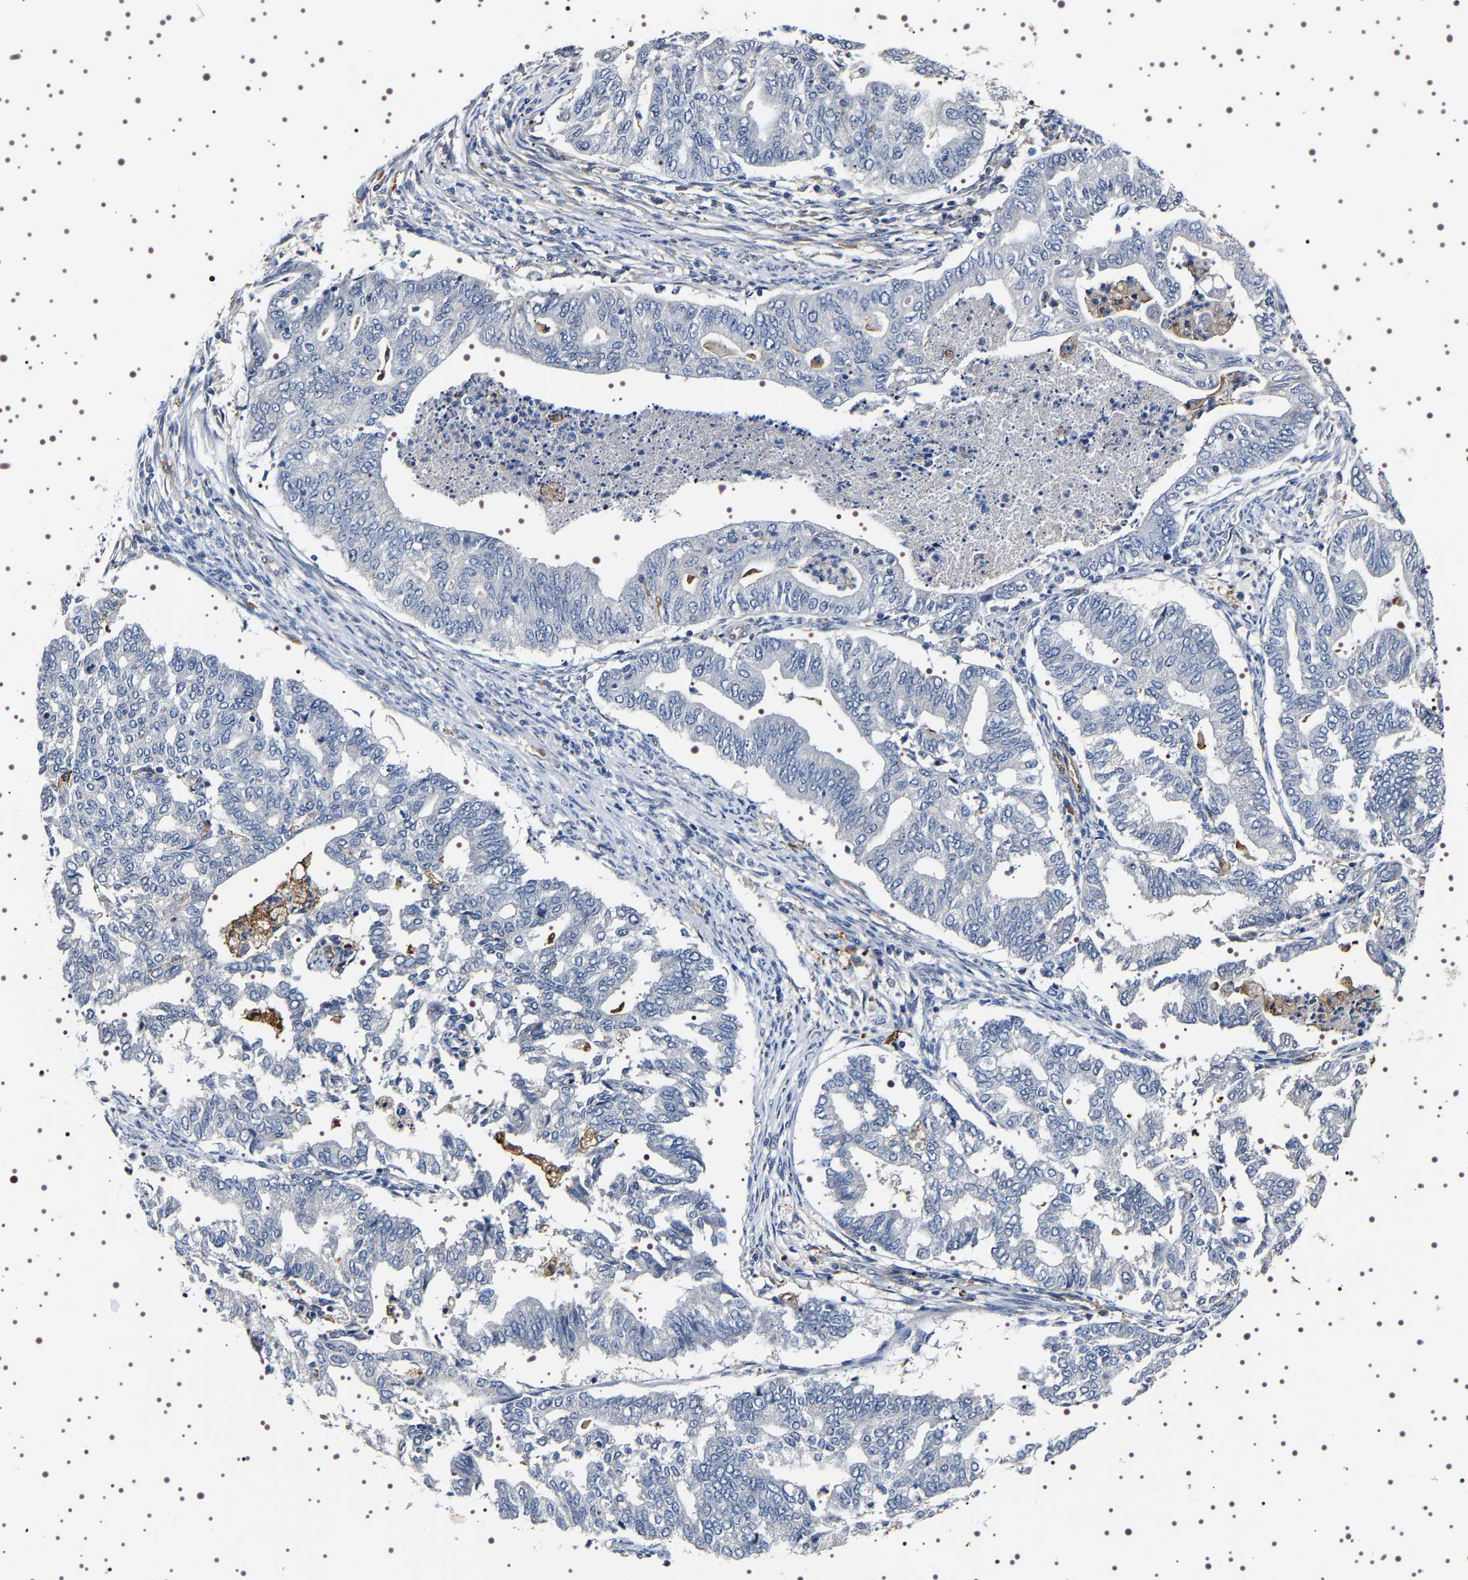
{"staining": {"intensity": "negative", "quantity": "none", "location": "none"}, "tissue": "endometrial cancer", "cell_type": "Tumor cells", "image_type": "cancer", "snomed": [{"axis": "morphology", "description": "Adenocarcinoma, NOS"}, {"axis": "topography", "description": "Endometrium"}], "caption": "This is an immunohistochemistry histopathology image of human endometrial cancer (adenocarcinoma). There is no expression in tumor cells.", "gene": "ALPL", "patient": {"sex": "female", "age": 79}}